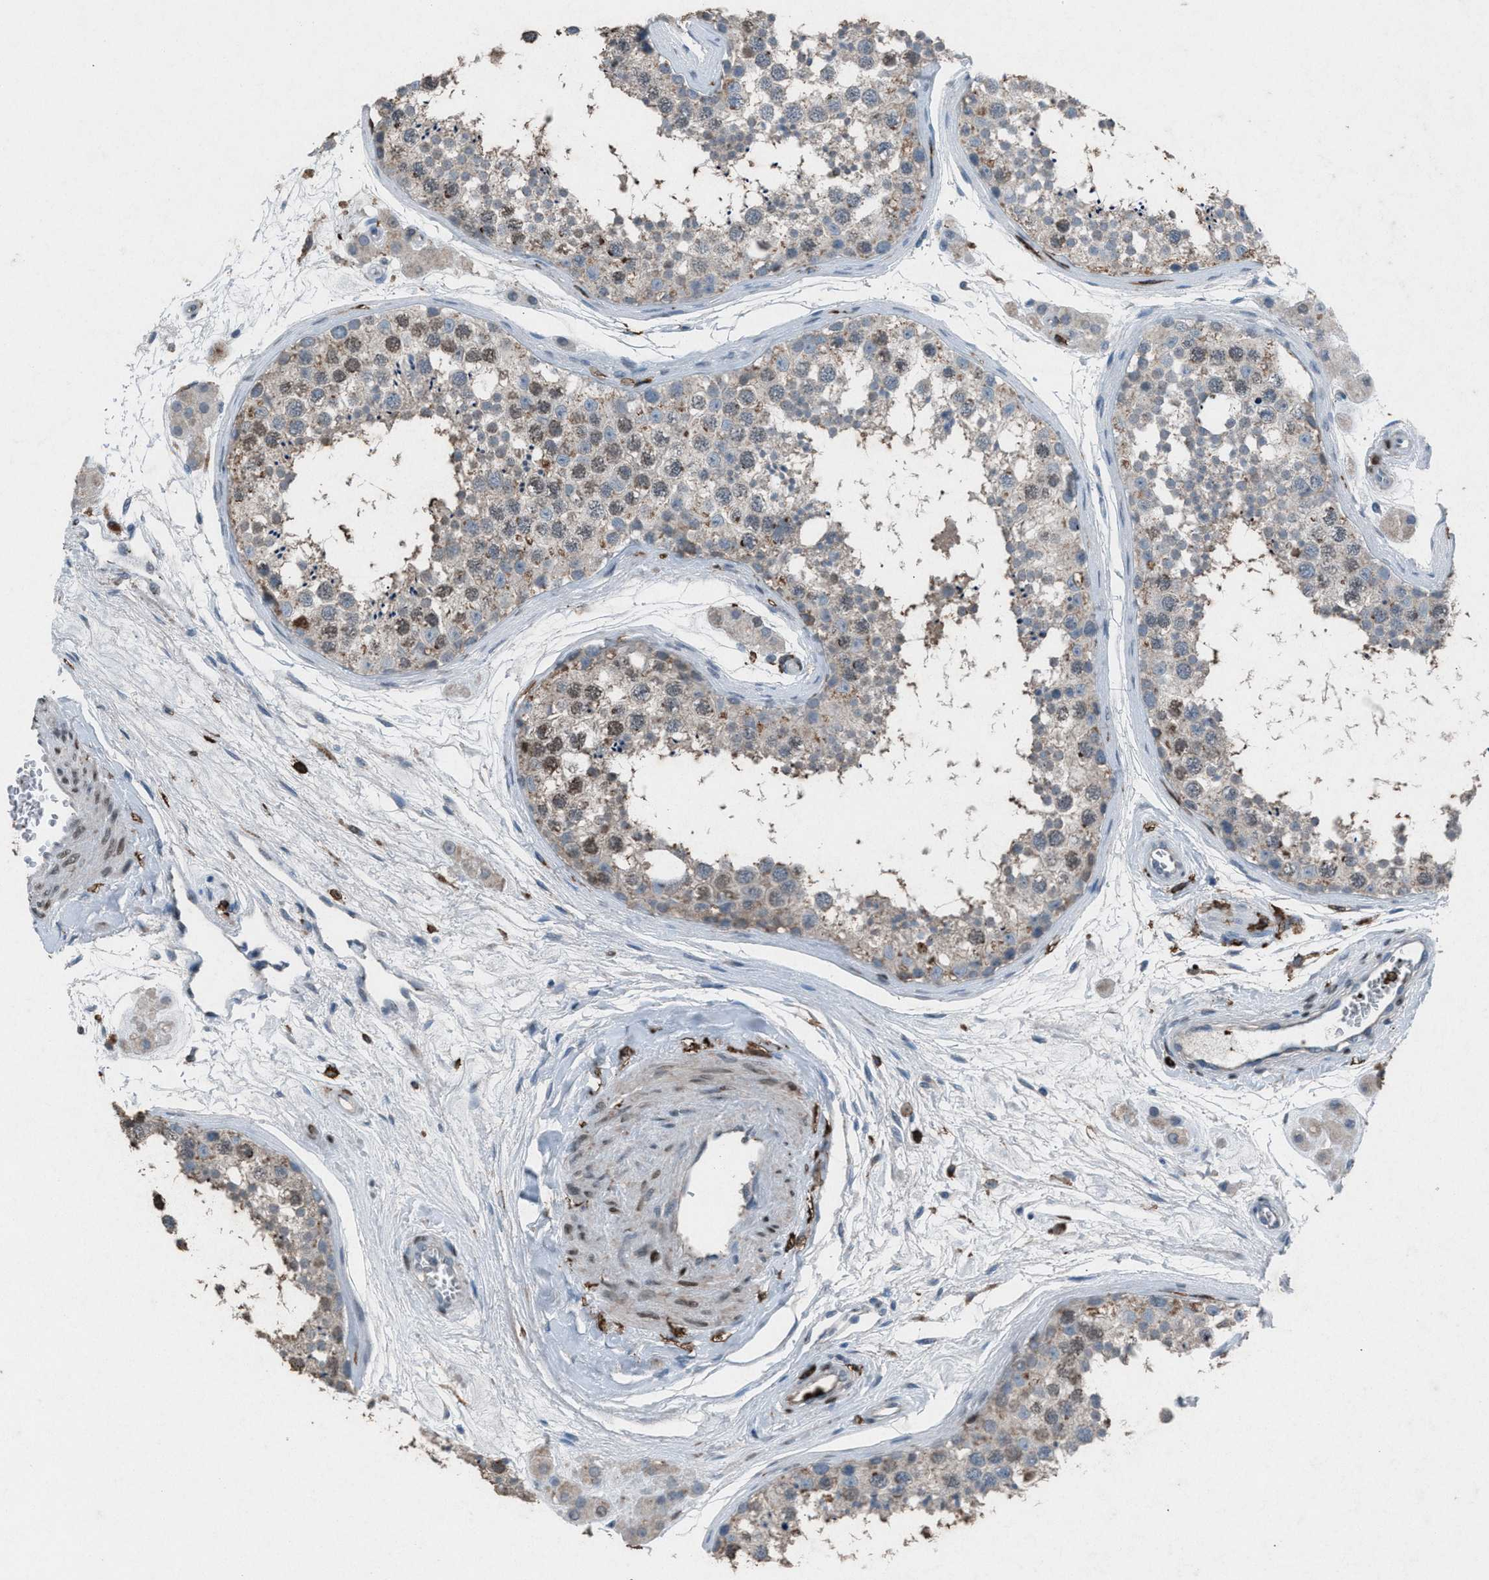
{"staining": {"intensity": "weak", "quantity": "<25%", "location": "cytoplasmic/membranous,nuclear"}, "tissue": "testis", "cell_type": "Cells in seminiferous ducts", "image_type": "normal", "snomed": [{"axis": "morphology", "description": "Normal tissue, NOS"}, {"axis": "topography", "description": "Testis"}], "caption": "This image is of normal testis stained with IHC to label a protein in brown with the nuclei are counter-stained blue. There is no staining in cells in seminiferous ducts. (DAB (3,3'-diaminobenzidine) IHC with hematoxylin counter stain).", "gene": "FCER1G", "patient": {"sex": "male", "age": 56}}